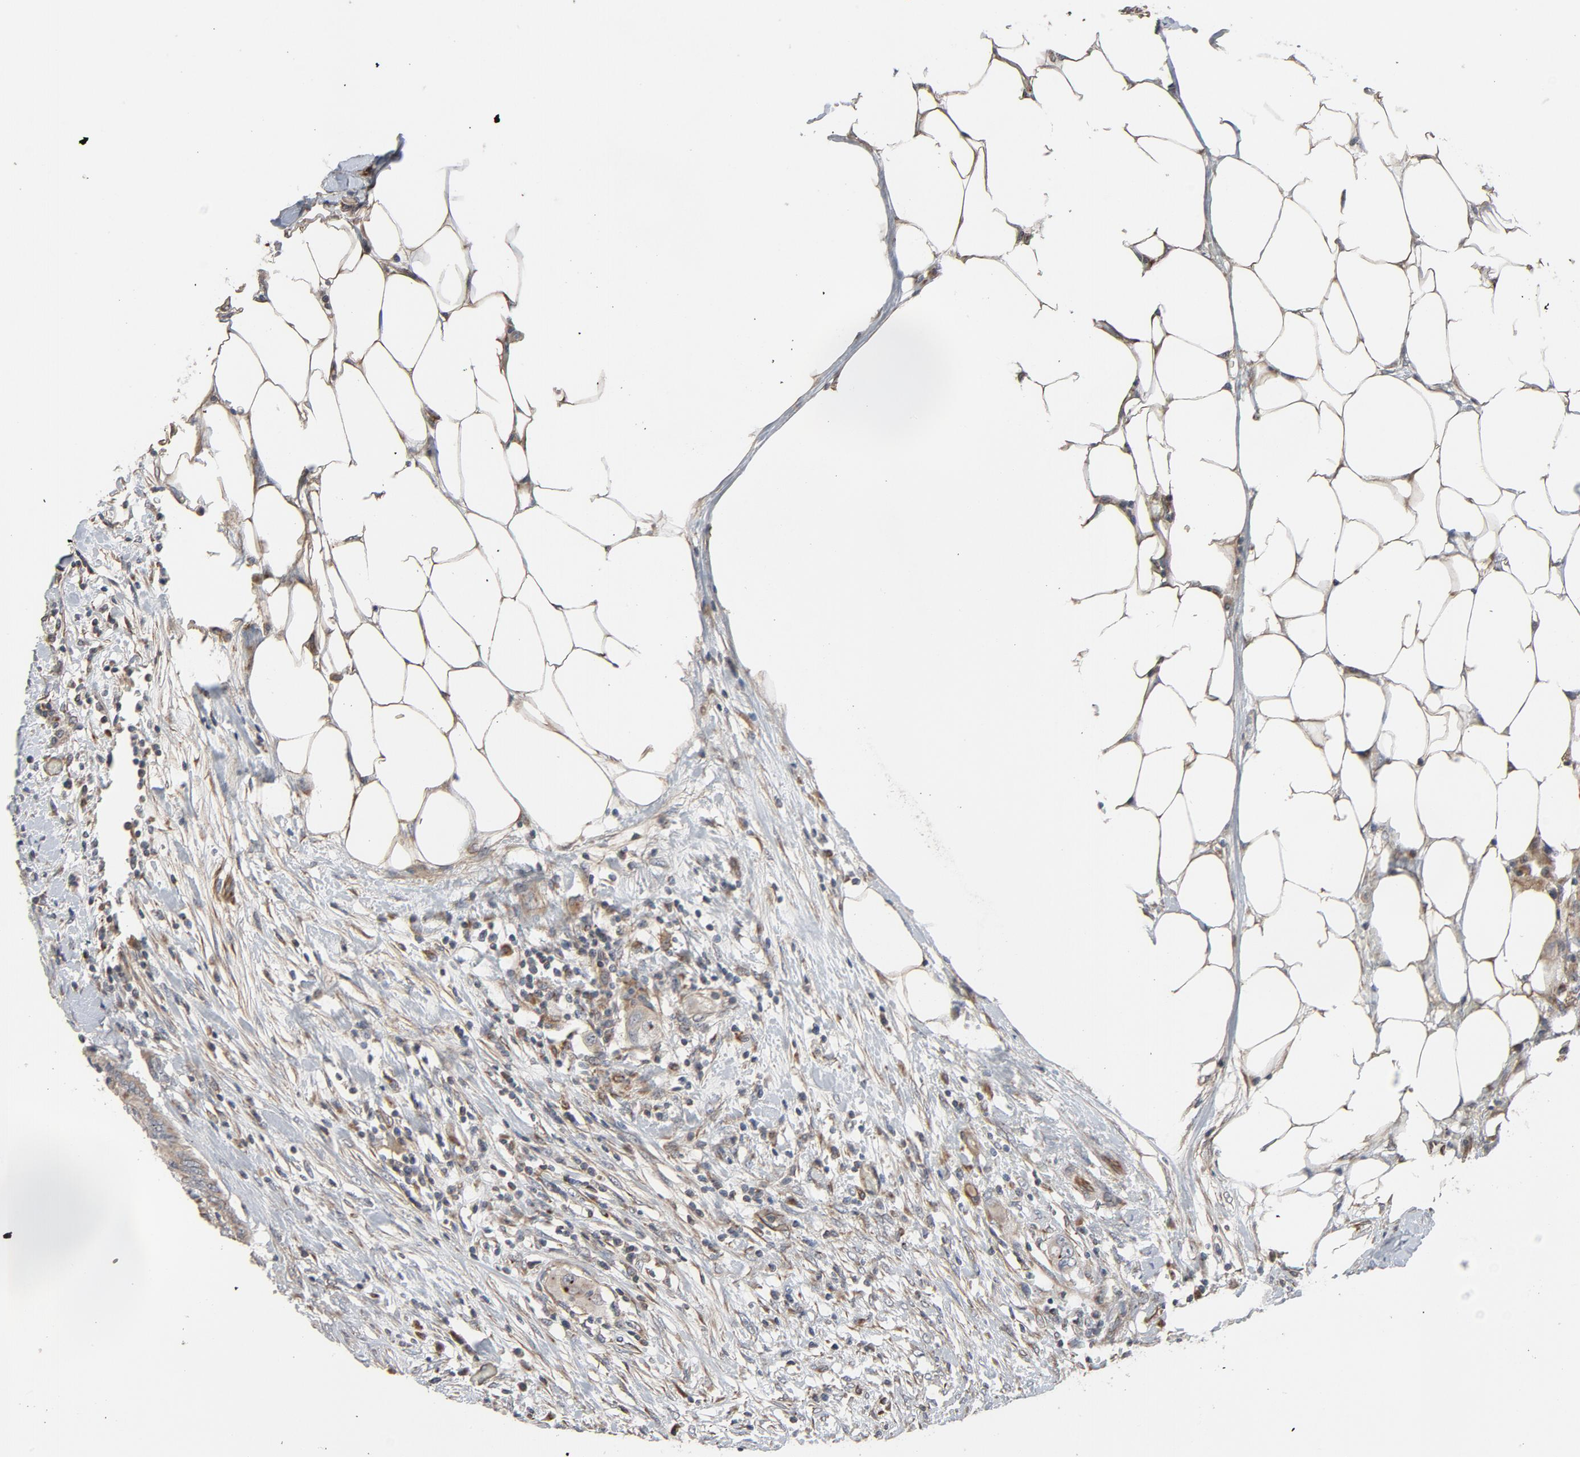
{"staining": {"intensity": "moderate", "quantity": ">75%", "location": "cytoplasmic/membranous"}, "tissue": "colorectal cancer", "cell_type": "Tumor cells", "image_type": "cancer", "snomed": [{"axis": "morphology", "description": "Adenocarcinoma, NOS"}, {"axis": "topography", "description": "Colon"}], "caption": "Colorectal adenocarcinoma was stained to show a protein in brown. There is medium levels of moderate cytoplasmic/membranous positivity in approximately >75% of tumor cells.", "gene": "TRIOBP", "patient": {"sex": "male", "age": 71}}